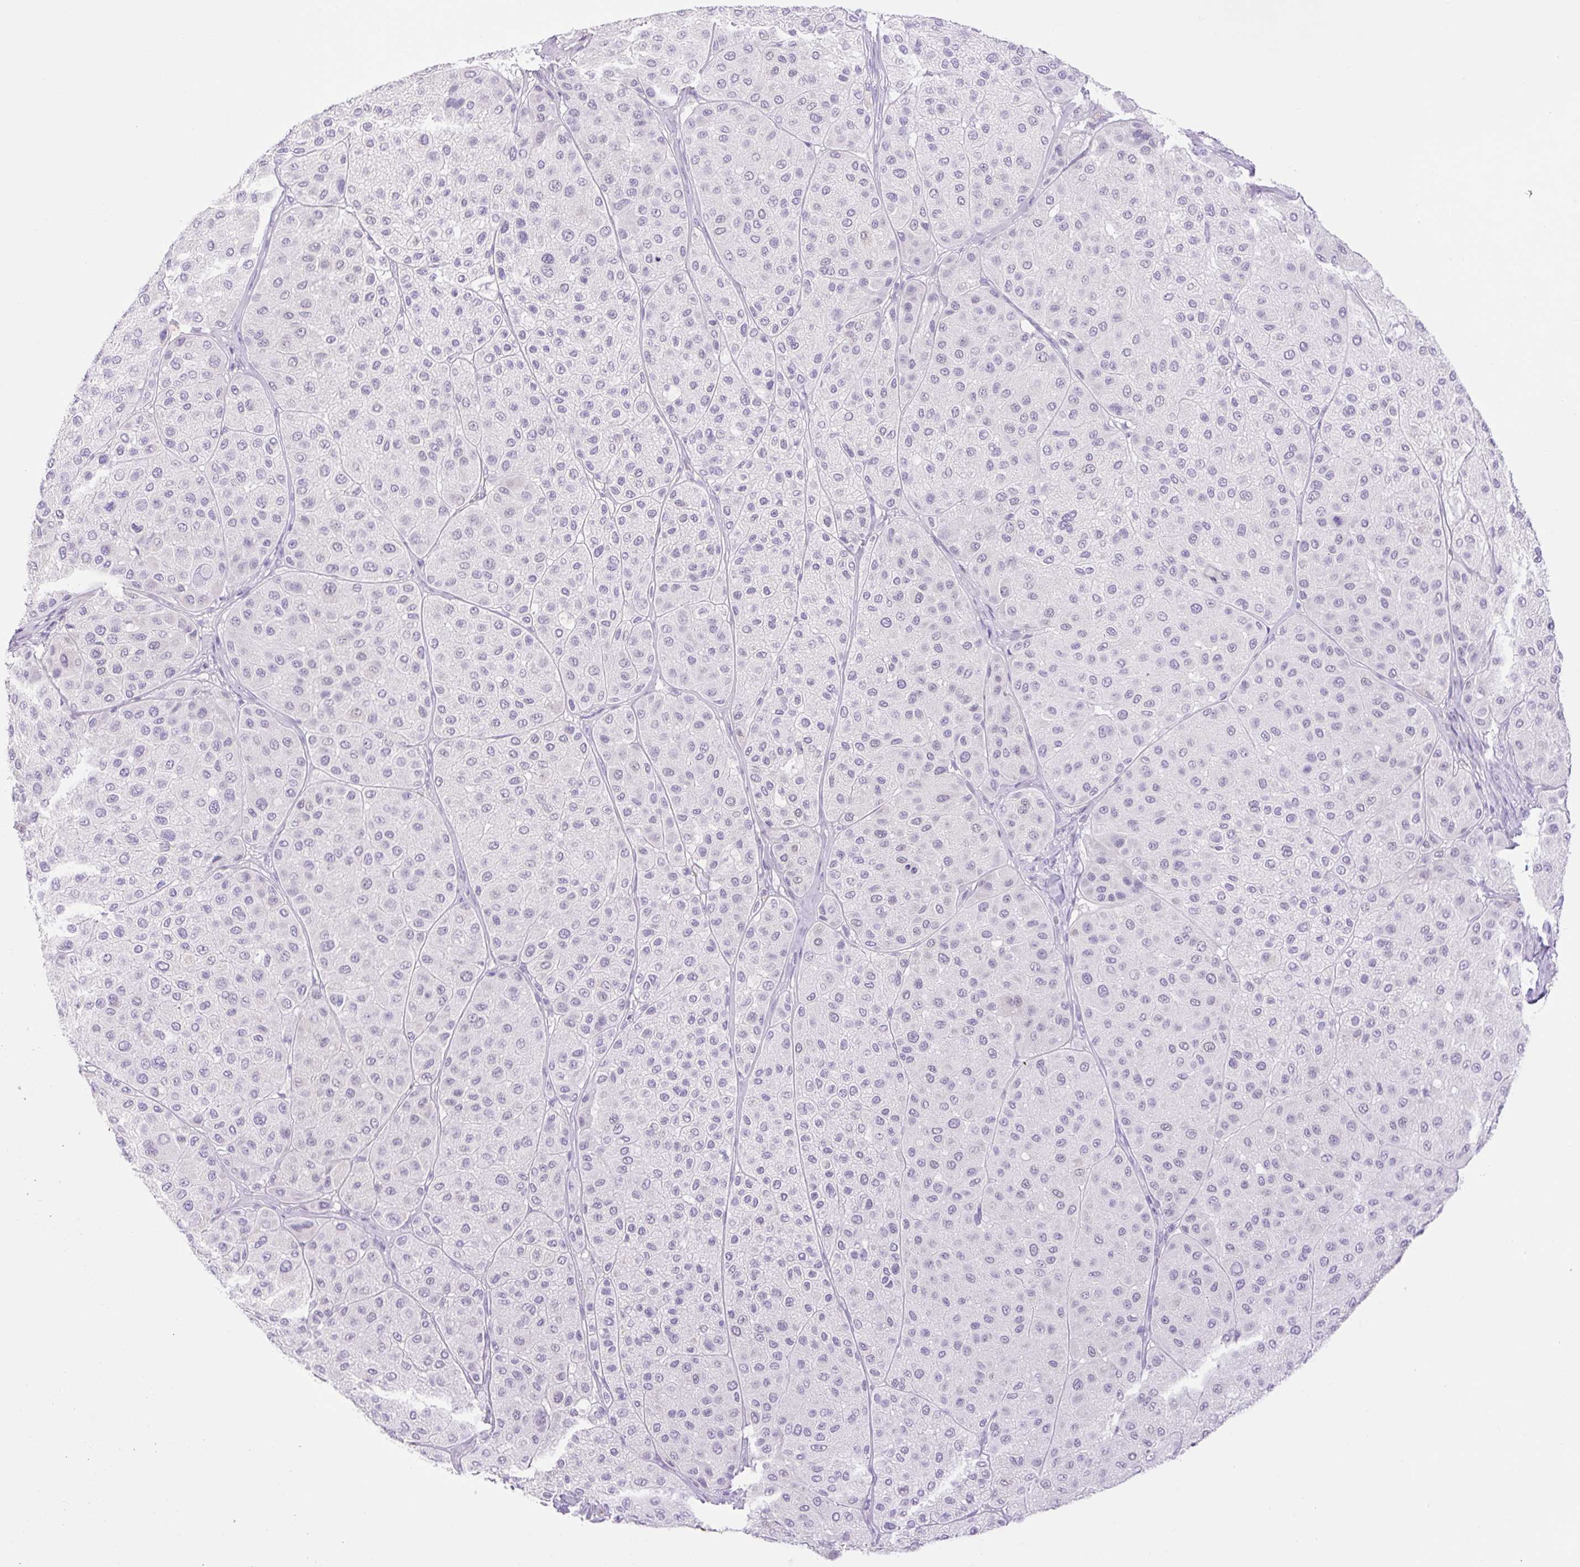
{"staining": {"intensity": "negative", "quantity": "none", "location": "none"}, "tissue": "melanoma", "cell_type": "Tumor cells", "image_type": "cancer", "snomed": [{"axis": "morphology", "description": "Malignant melanoma, Metastatic site"}, {"axis": "topography", "description": "Smooth muscle"}], "caption": "High magnification brightfield microscopy of malignant melanoma (metastatic site) stained with DAB (brown) and counterstained with hematoxylin (blue): tumor cells show no significant expression.", "gene": "SIGLEC1", "patient": {"sex": "male", "age": 41}}